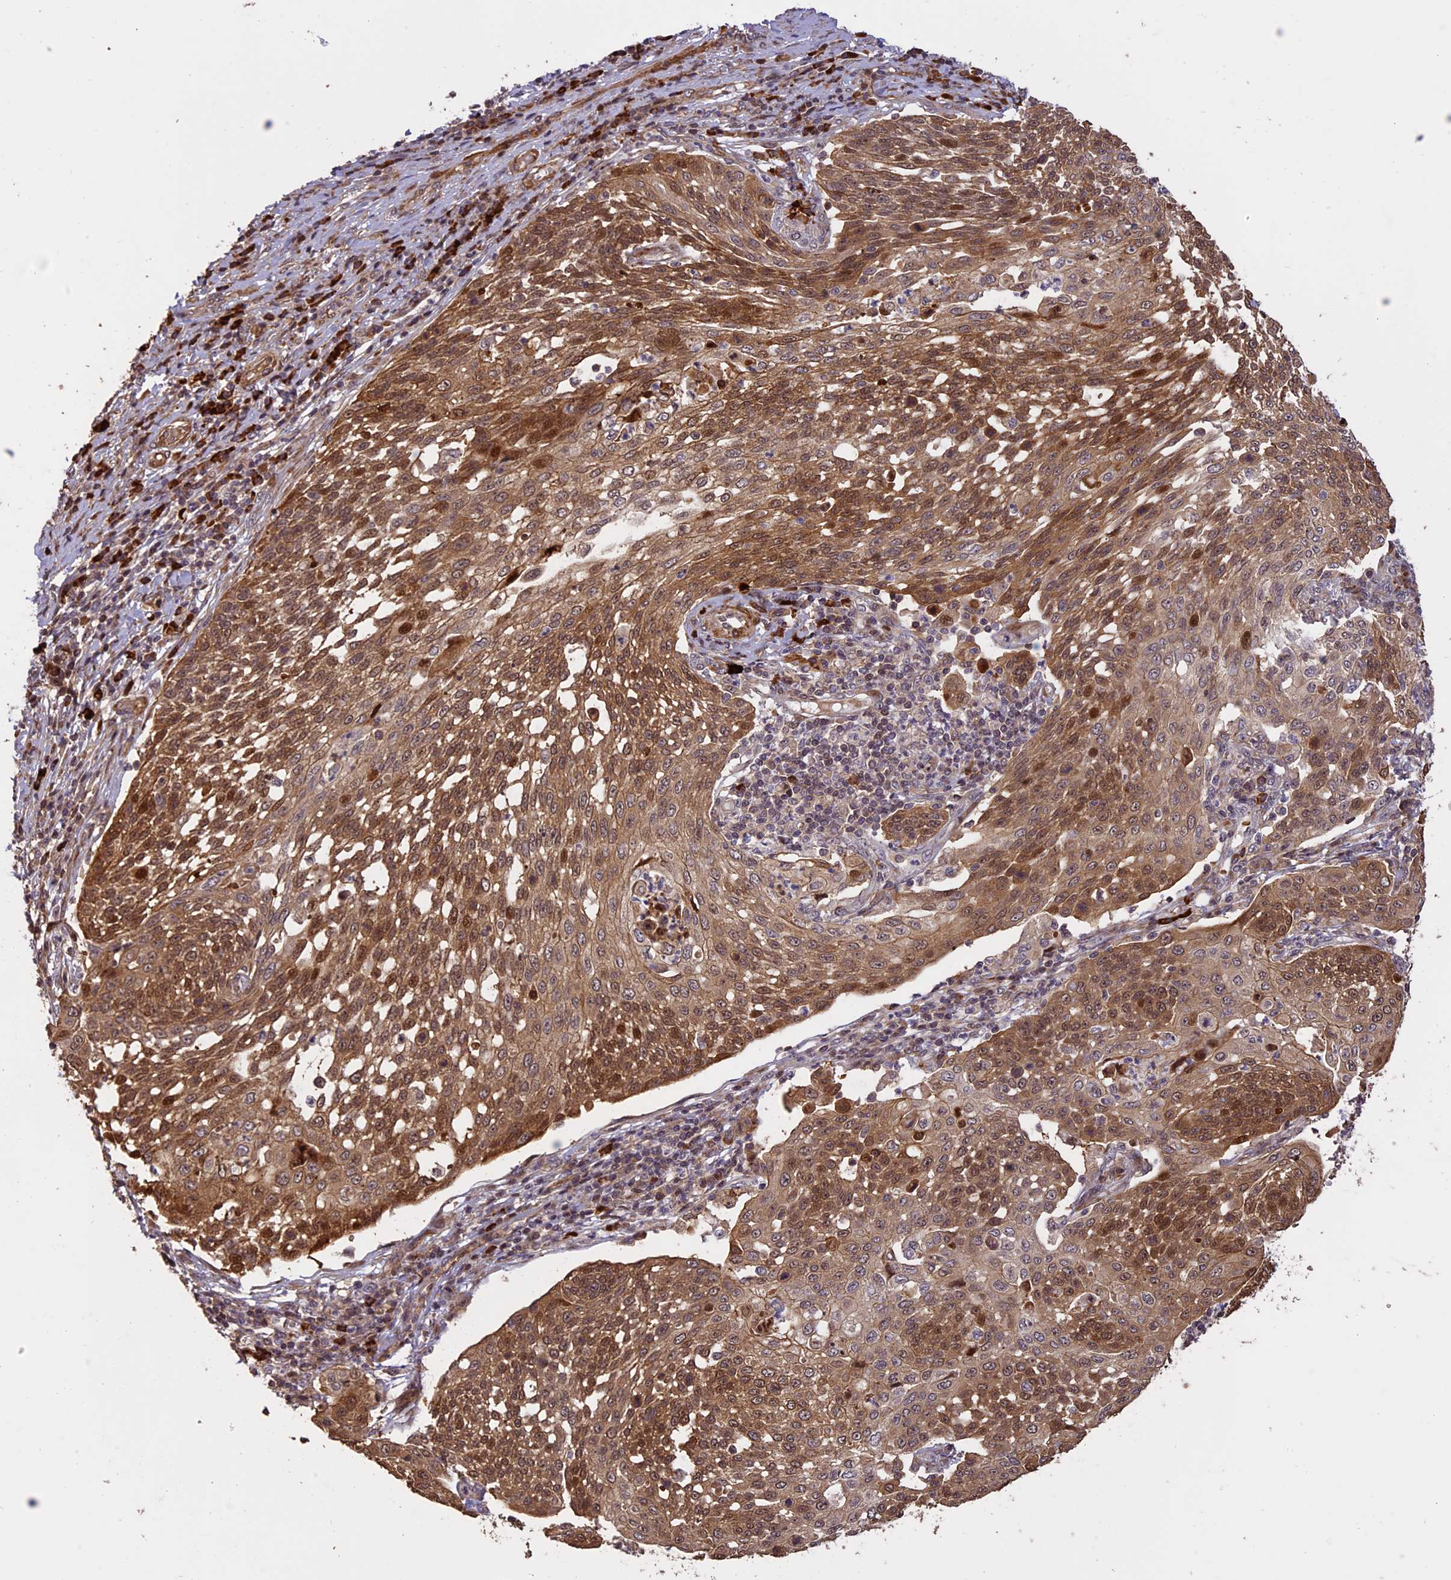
{"staining": {"intensity": "moderate", "quantity": ">75%", "location": "cytoplasmic/membranous,nuclear"}, "tissue": "cervical cancer", "cell_type": "Tumor cells", "image_type": "cancer", "snomed": [{"axis": "morphology", "description": "Squamous cell carcinoma, NOS"}, {"axis": "topography", "description": "Cervix"}], "caption": "About >75% of tumor cells in human cervical cancer display moderate cytoplasmic/membranous and nuclear protein staining as visualized by brown immunohistochemical staining.", "gene": "ENHO", "patient": {"sex": "female", "age": 34}}